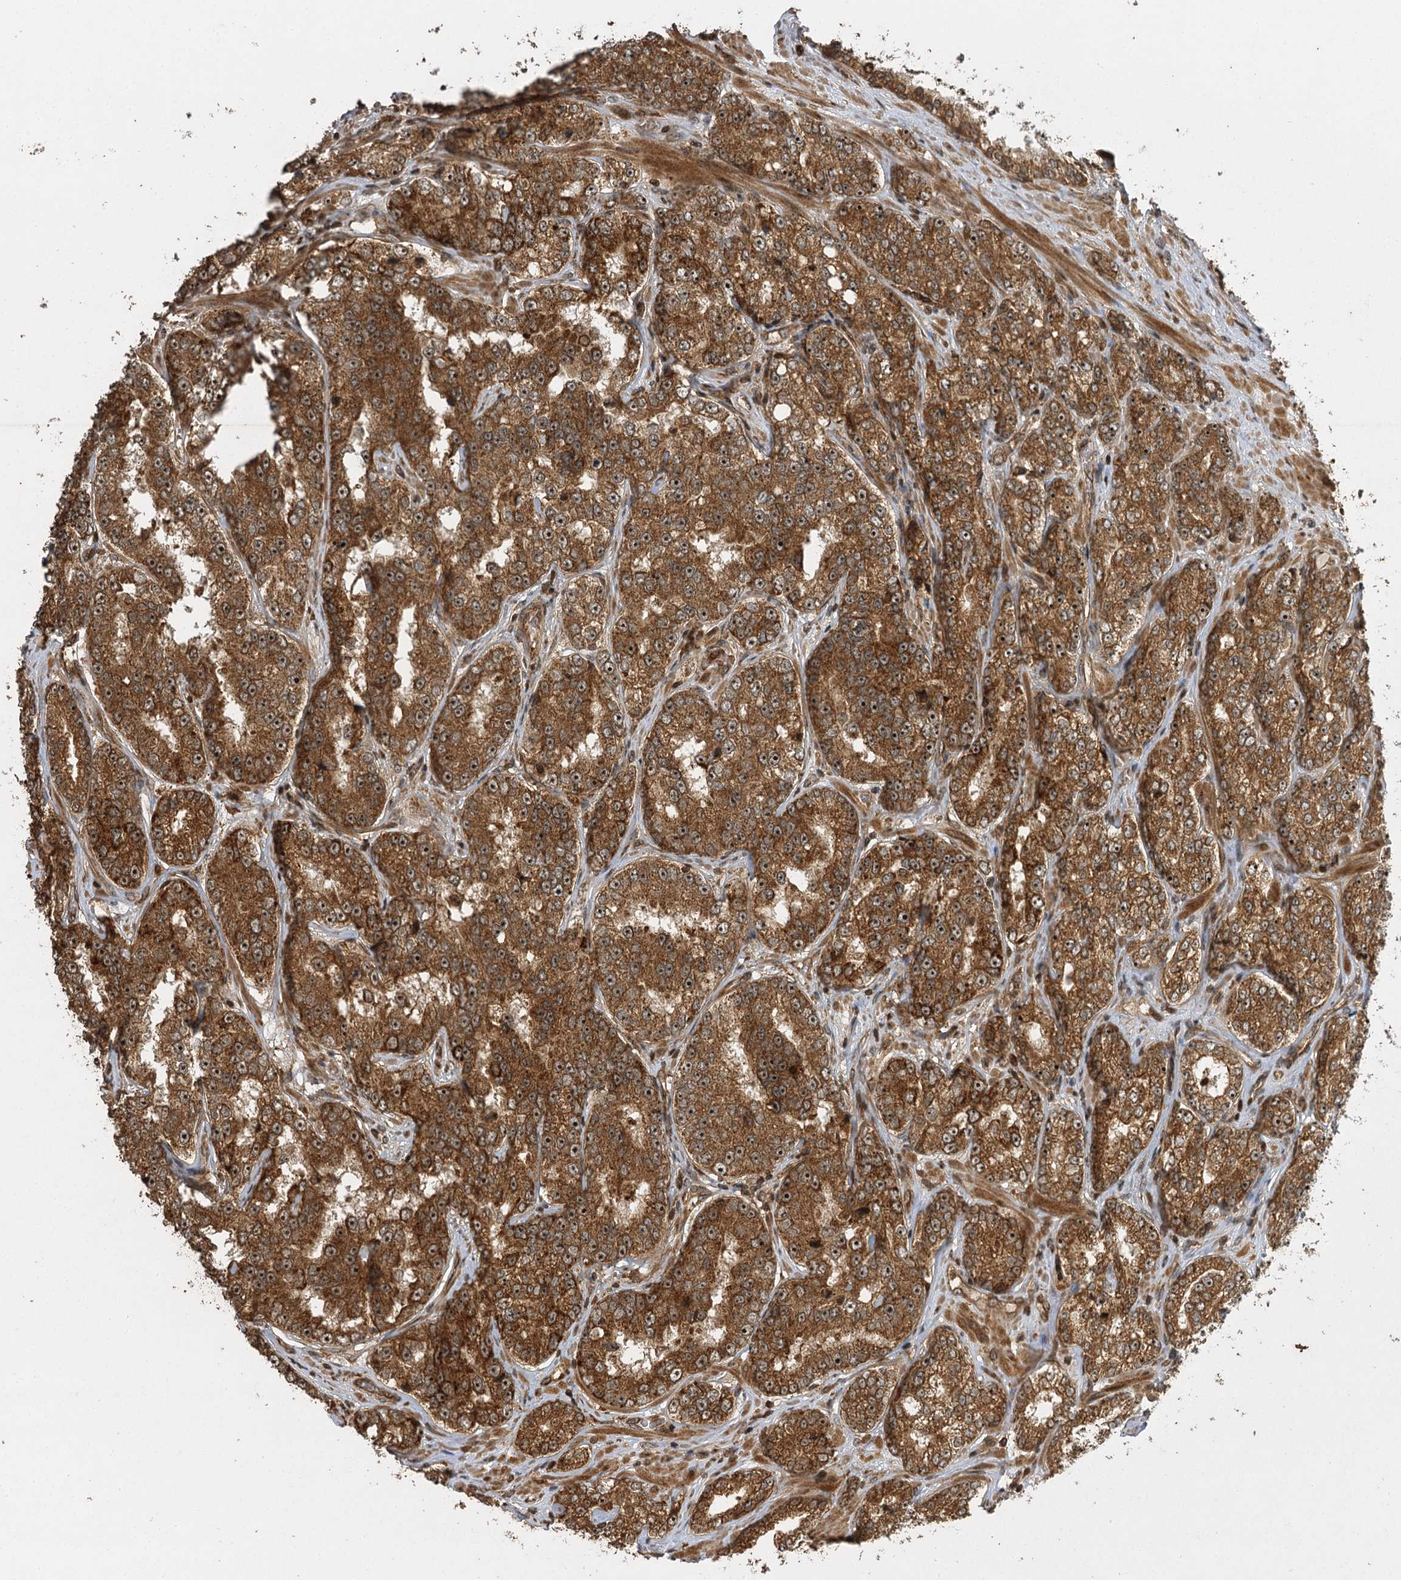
{"staining": {"intensity": "moderate", "quantity": ">75%", "location": "cytoplasmic/membranous,nuclear"}, "tissue": "prostate cancer", "cell_type": "Tumor cells", "image_type": "cancer", "snomed": [{"axis": "morphology", "description": "Normal tissue, NOS"}, {"axis": "morphology", "description": "Adenocarcinoma, High grade"}, {"axis": "topography", "description": "Prostate"}], "caption": "This photomicrograph demonstrates prostate cancer stained with immunohistochemistry (IHC) to label a protein in brown. The cytoplasmic/membranous and nuclear of tumor cells show moderate positivity for the protein. Nuclei are counter-stained blue.", "gene": "IL11RA", "patient": {"sex": "male", "age": 83}}